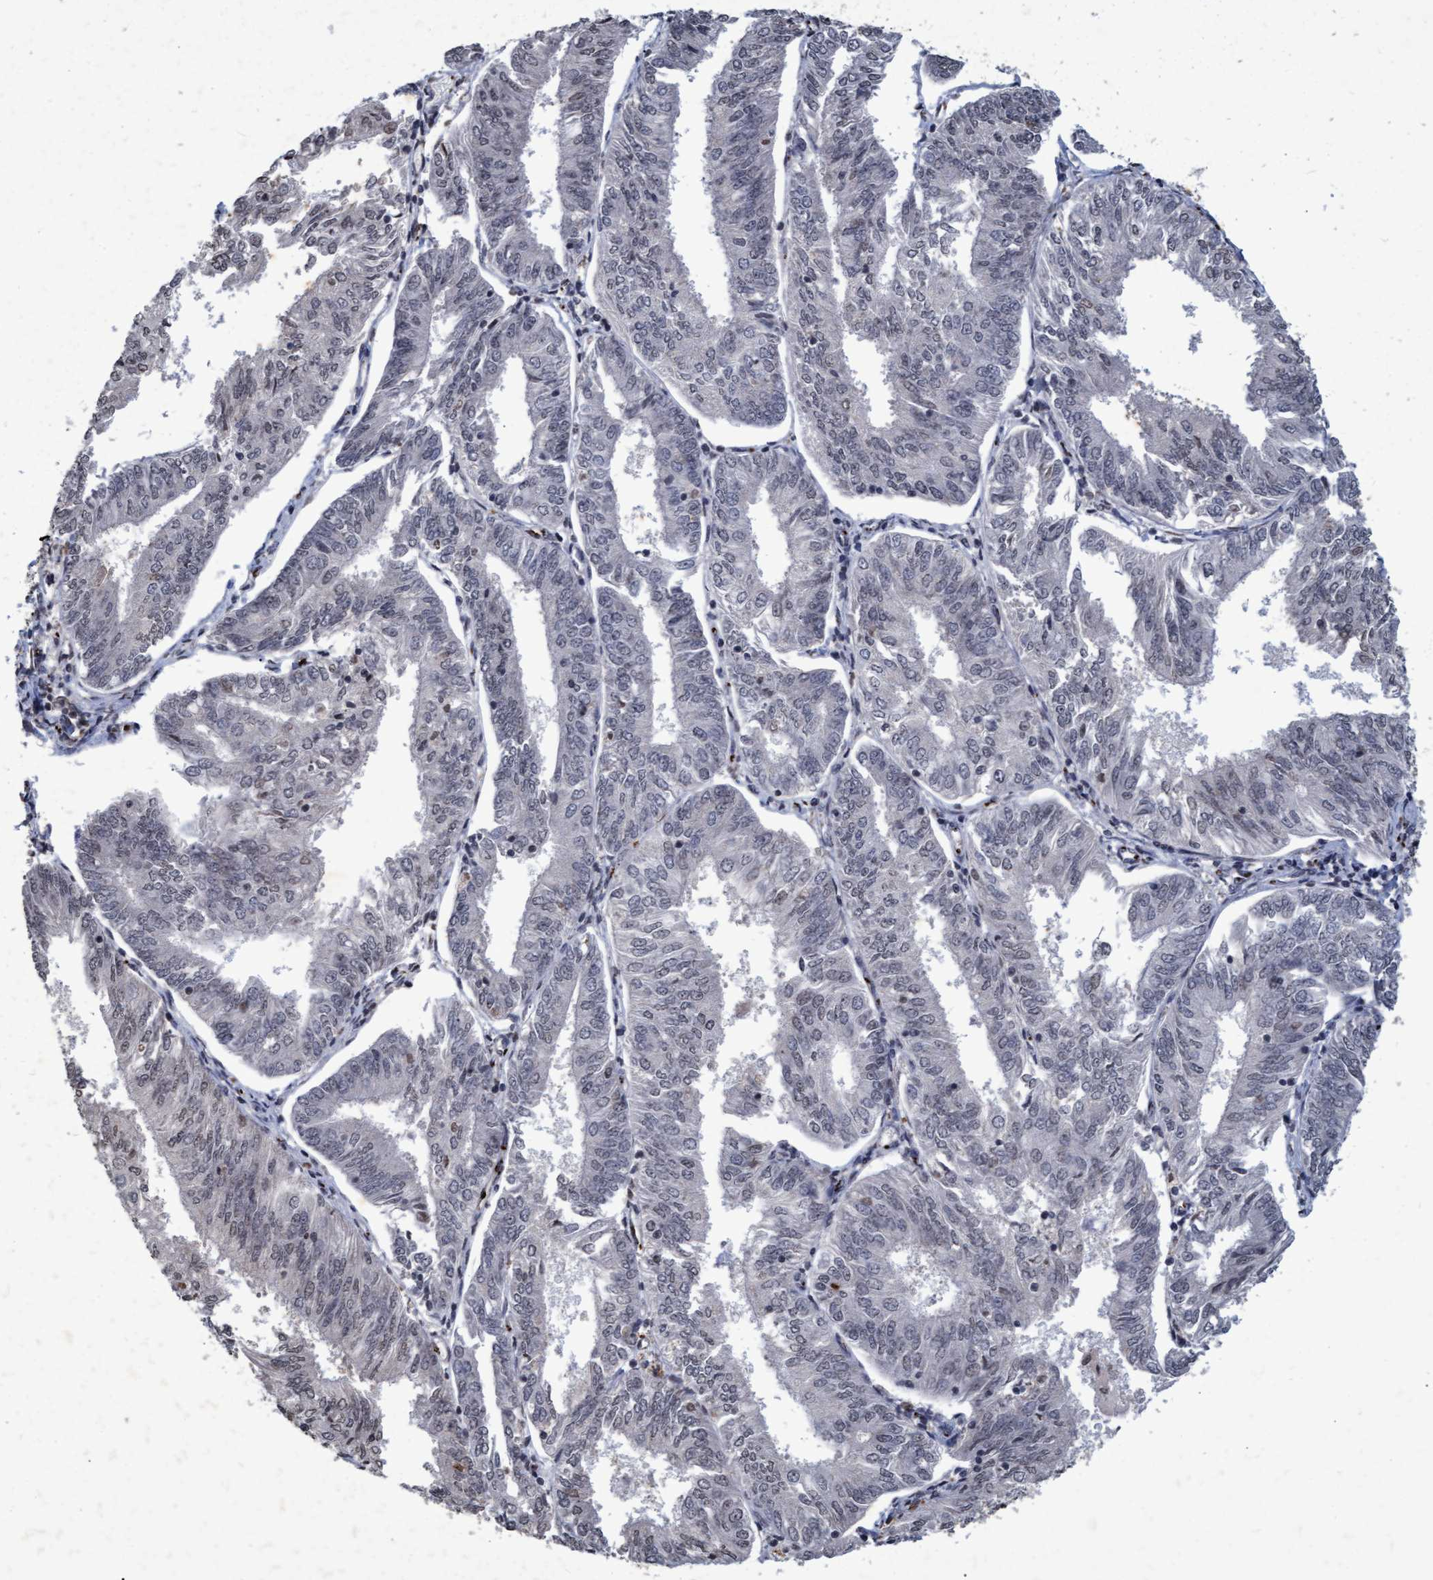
{"staining": {"intensity": "negative", "quantity": "none", "location": "none"}, "tissue": "endometrial cancer", "cell_type": "Tumor cells", "image_type": "cancer", "snomed": [{"axis": "morphology", "description": "Adenocarcinoma, NOS"}, {"axis": "topography", "description": "Endometrium"}], "caption": "A histopathology image of endometrial cancer stained for a protein demonstrates no brown staining in tumor cells.", "gene": "GALC", "patient": {"sex": "female", "age": 58}}